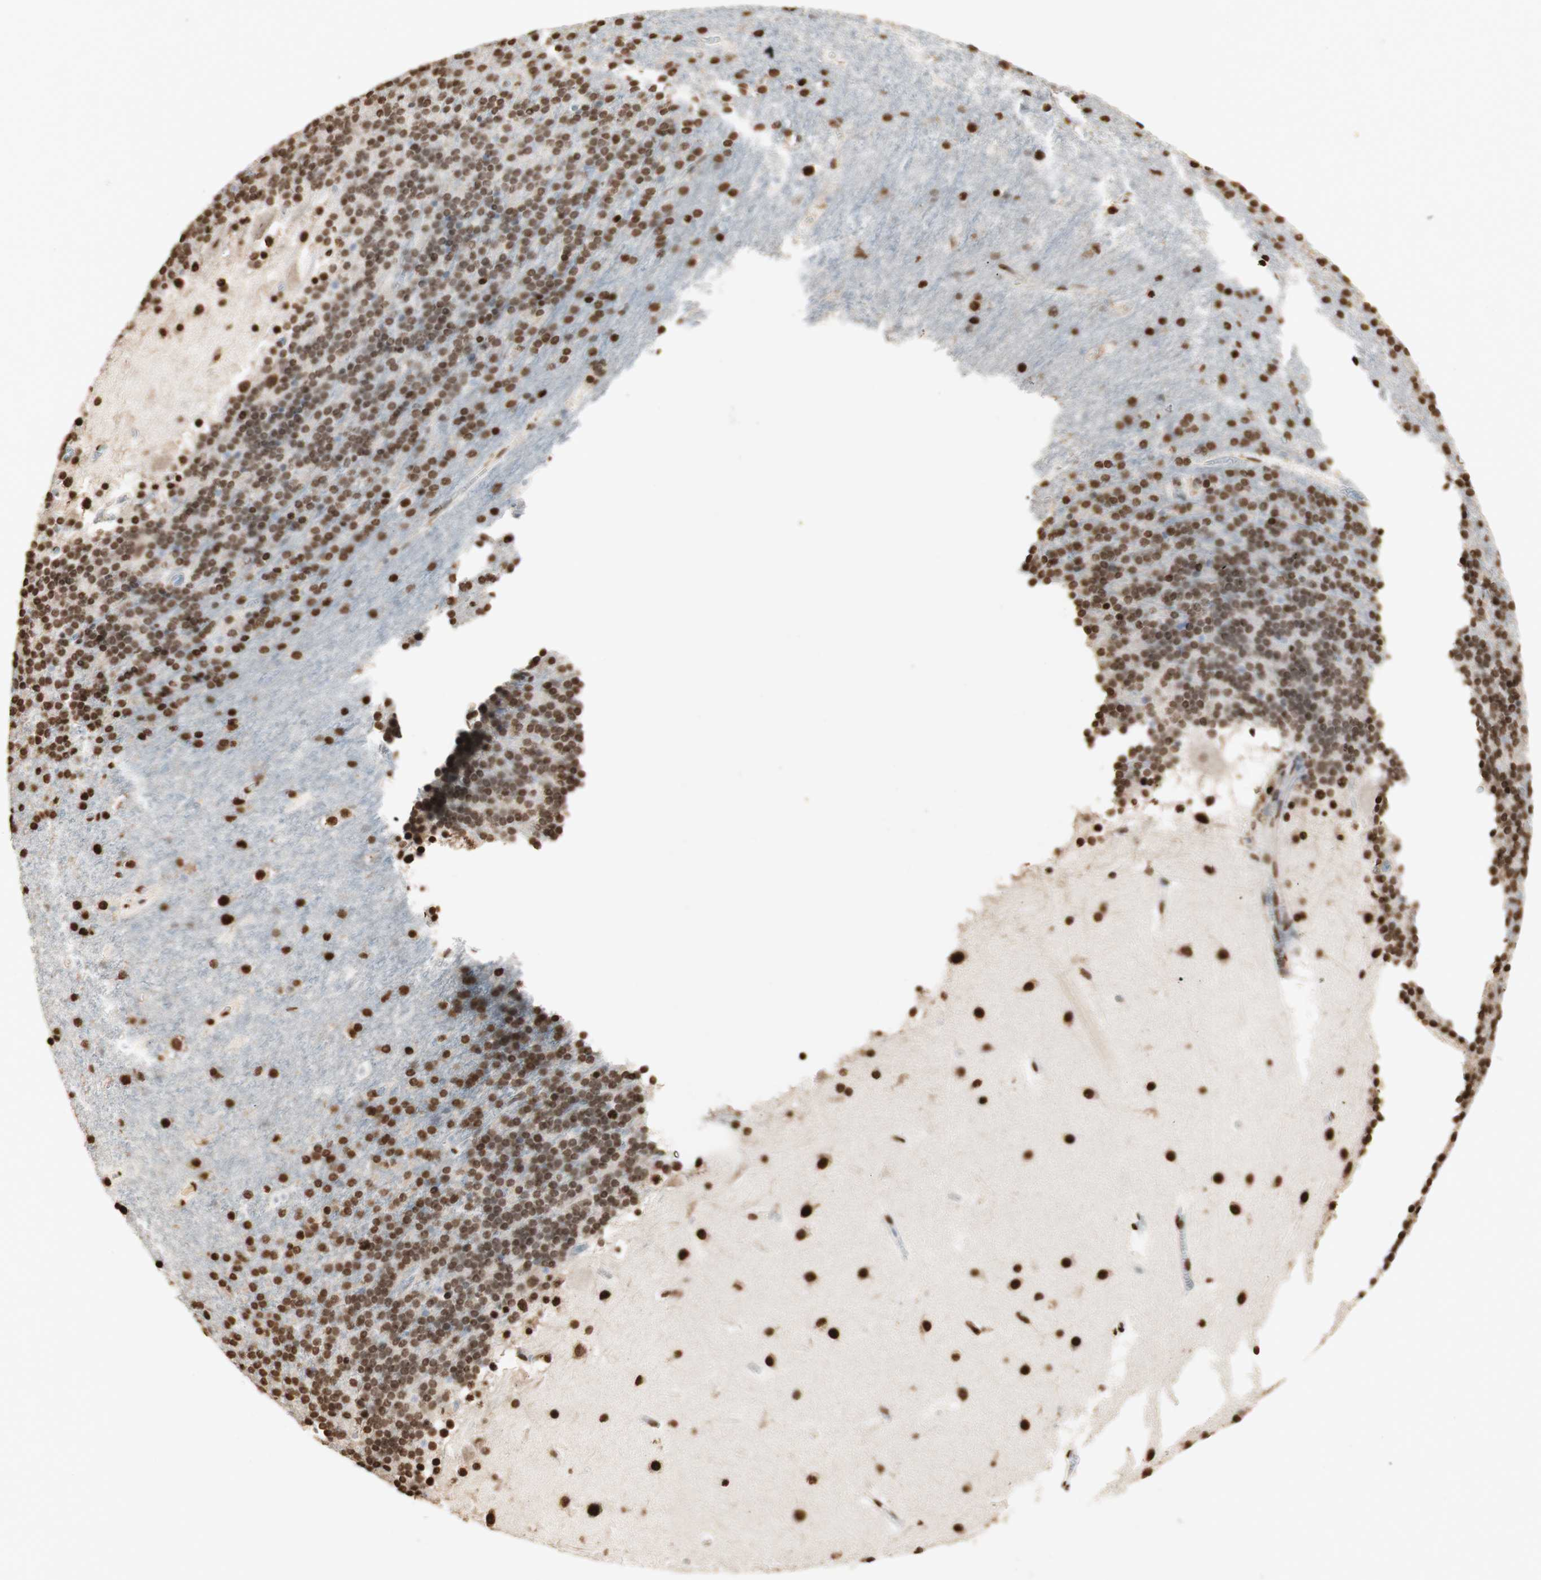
{"staining": {"intensity": "moderate", "quantity": ">75%", "location": "nuclear"}, "tissue": "cerebellum", "cell_type": "Cells in granular layer", "image_type": "normal", "snomed": [{"axis": "morphology", "description": "Normal tissue, NOS"}, {"axis": "topography", "description": "Cerebellum"}], "caption": "Cerebellum stained with a brown dye displays moderate nuclear positive staining in approximately >75% of cells in granular layer.", "gene": "HNRNPA2B1", "patient": {"sex": "male", "age": 45}}